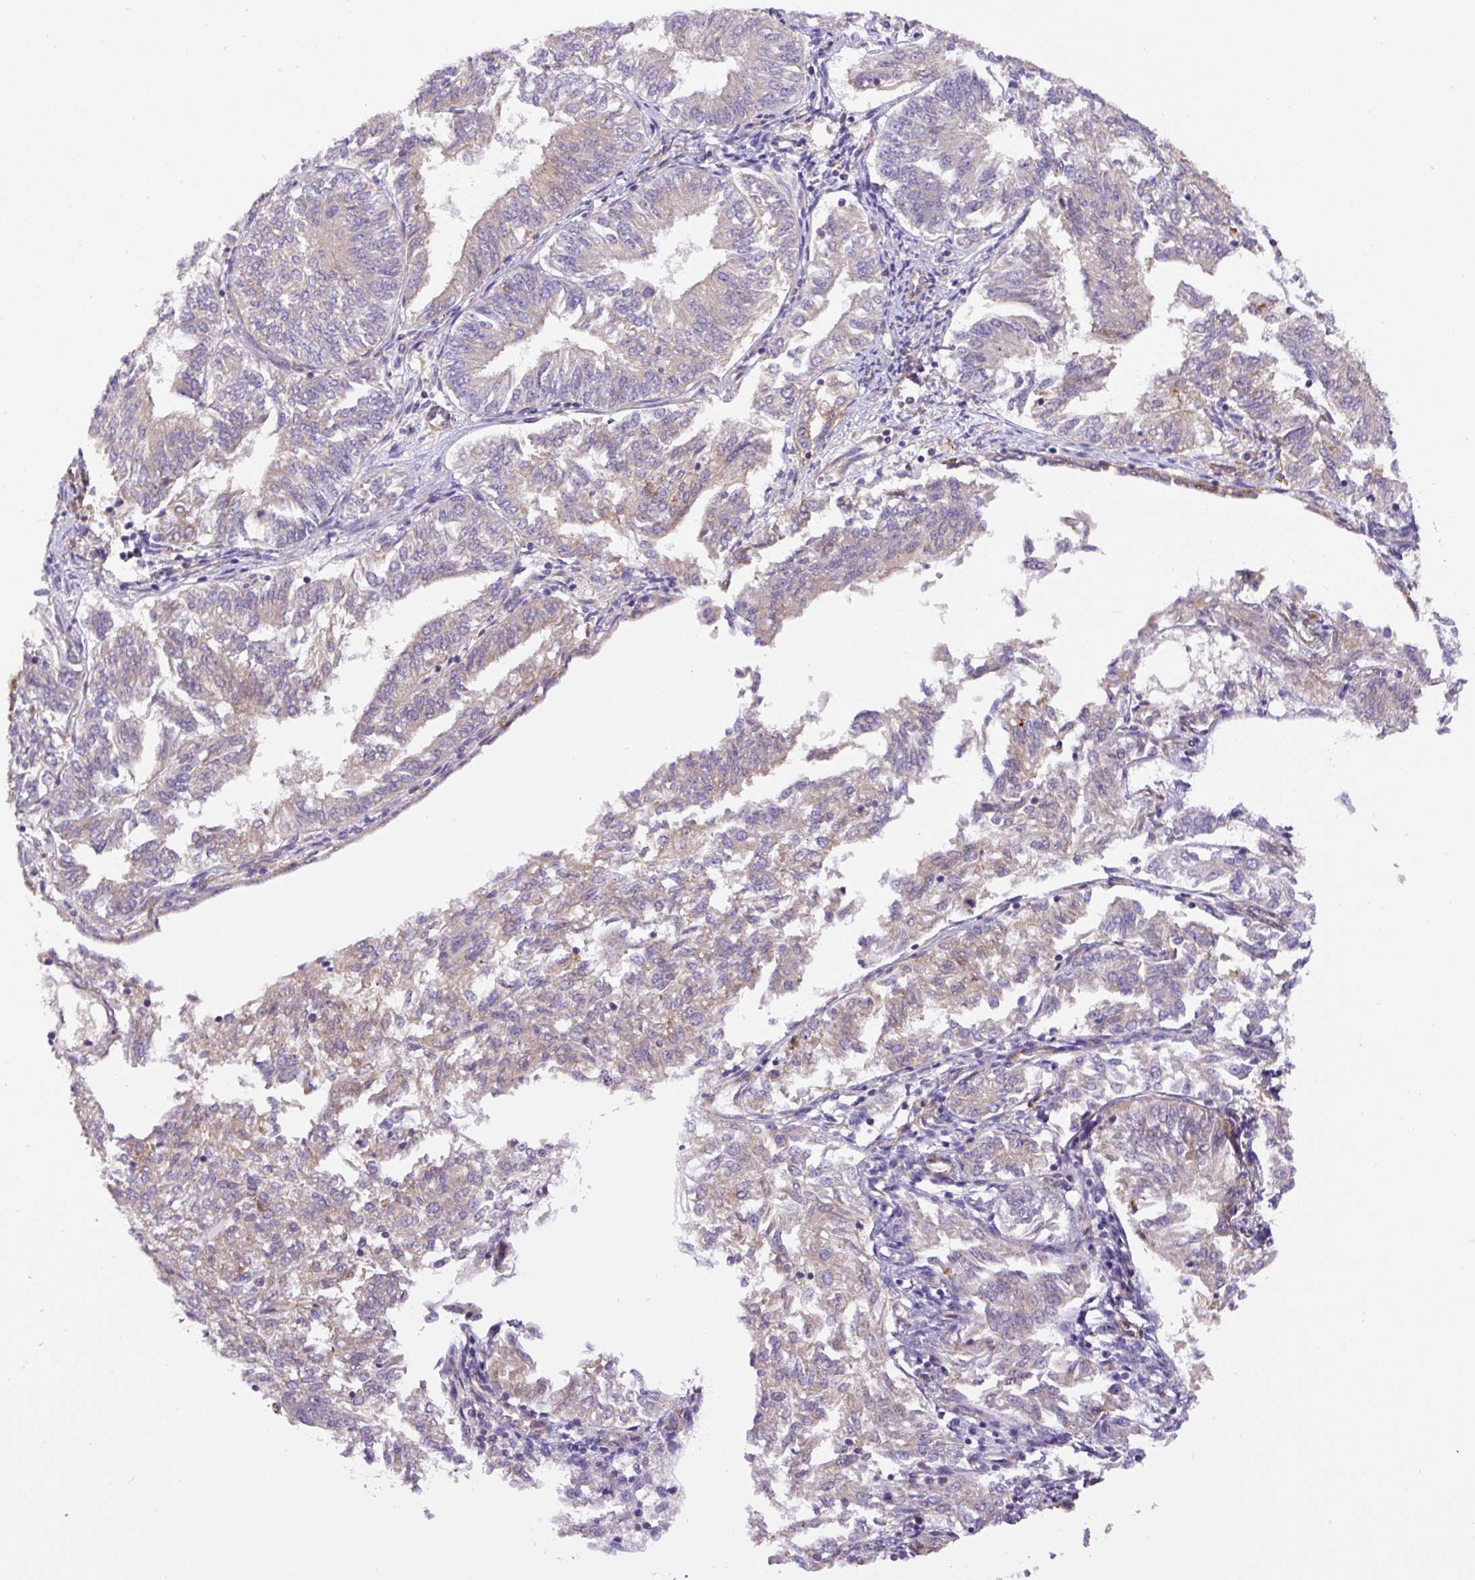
{"staining": {"intensity": "negative", "quantity": "none", "location": "none"}, "tissue": "endometrial cancer", "cell_type": "Tumor cells", "image_type": "cancer", "snomed": [{"axis": "morphology", "description": "Adenocarcinoma, NOS"}, {"axis": "topography", "description": "Endometrium"}], "caption": "Micrograph shows no protein expression in tumor cells of endometrial adenocarcinoma tissue. (DAB IHC, high magnification).", "gene": "DCTN1", "patient": {"sex": "female", "age": 58}}